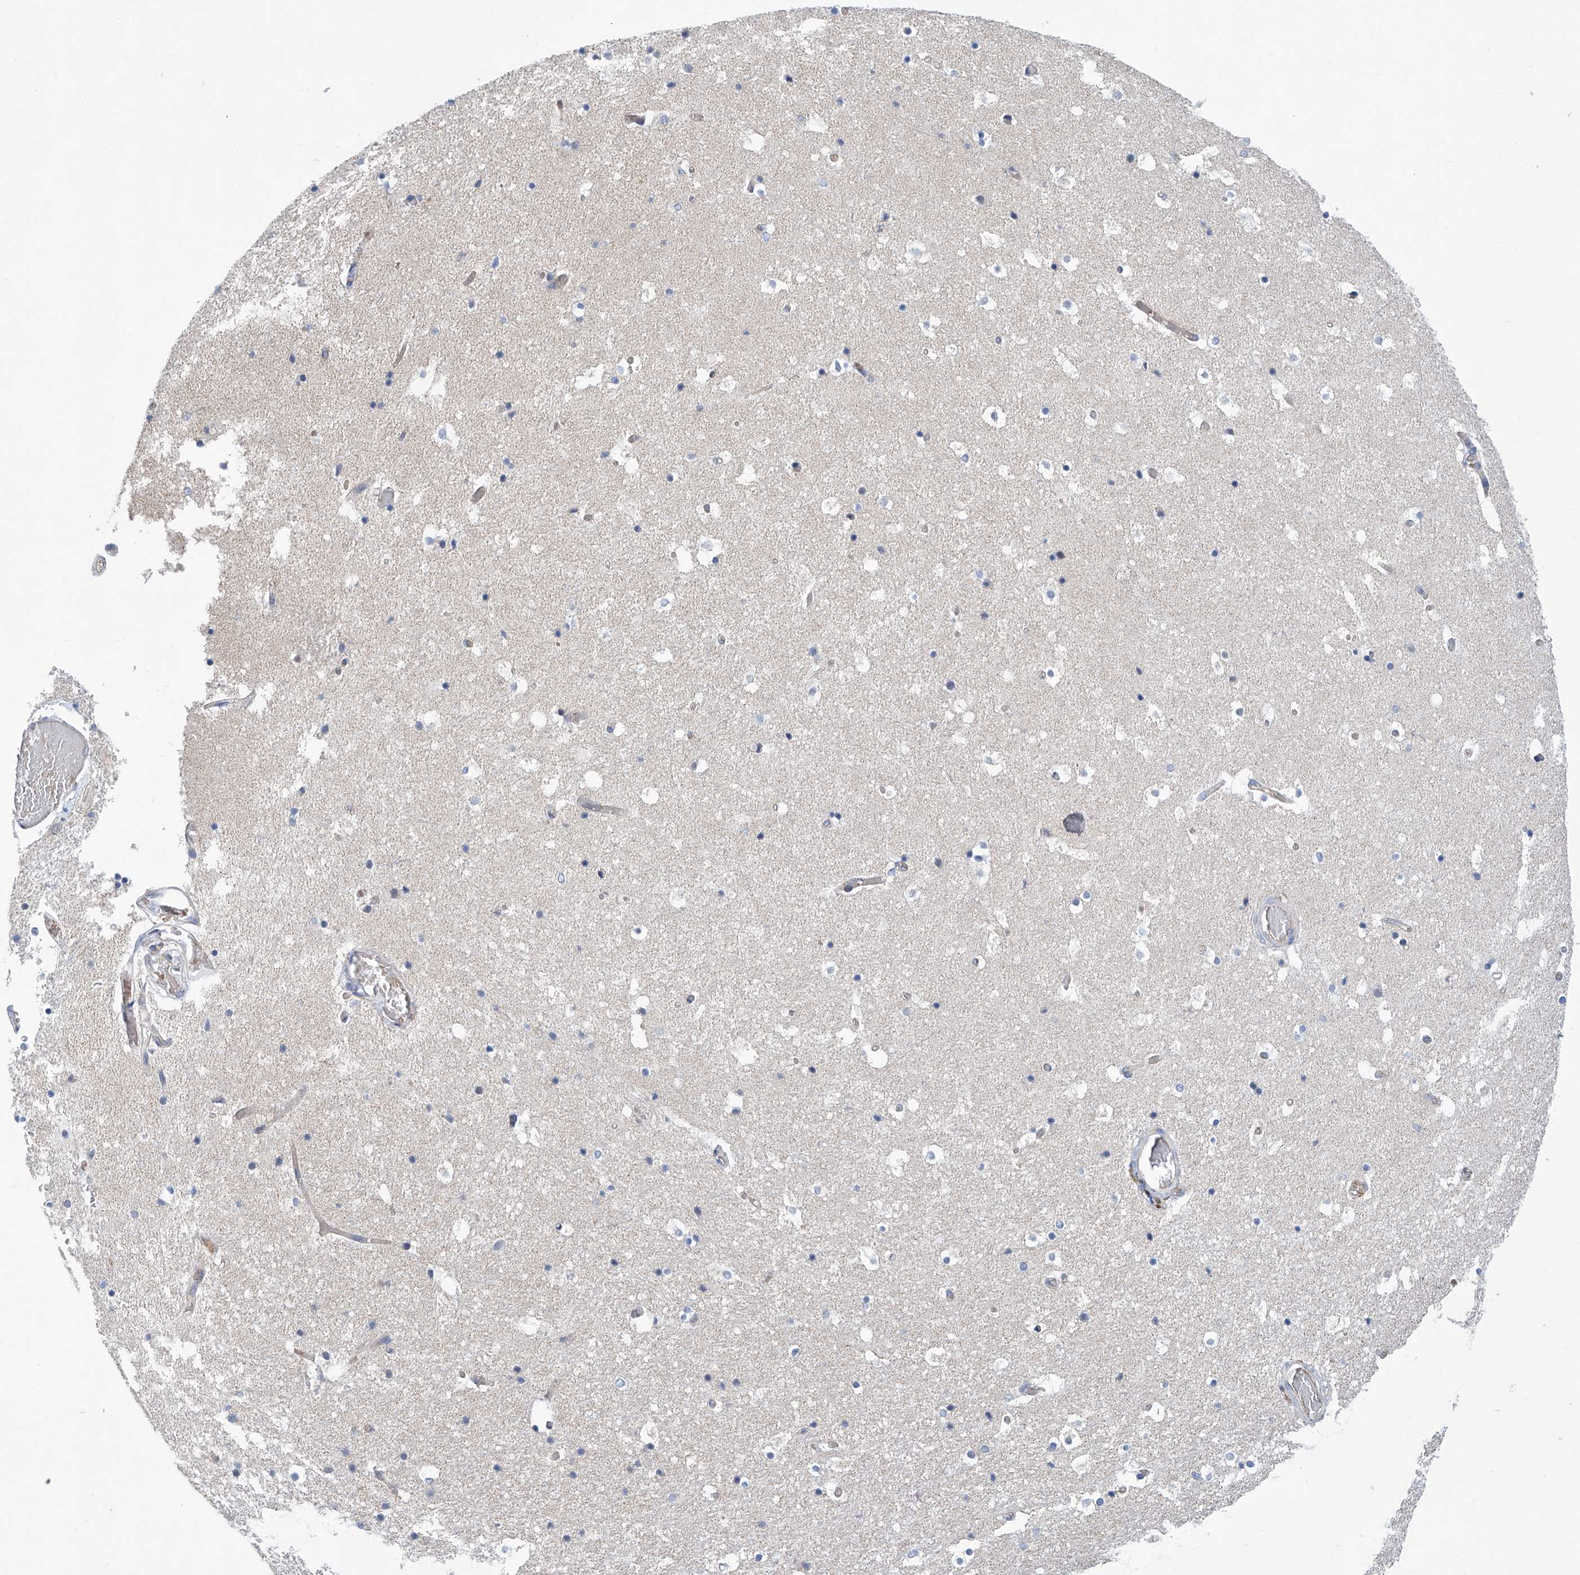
{"staining": {"intensity": "negative", "quantity": "none", "location": "none"}, "tissue": "hippocampus", "cell_type": "Glial cells", "image_type": "normal", "snomed": [{"axis": "morphology", "description": "Normal tissue, NOS"}, {"axis": "topography", "description": "Hippocampus"}], "caption": "Protein analysis of benign hippocampus shows no significant positivity in glial cells. (DAB (3,3'-diaminobenzidine) immunohistochemistry (IHC) visualized using brightfield microscopy, high magnification).", "gene": "EIF2D", "patient": {"sex": "female", "age": 52}}